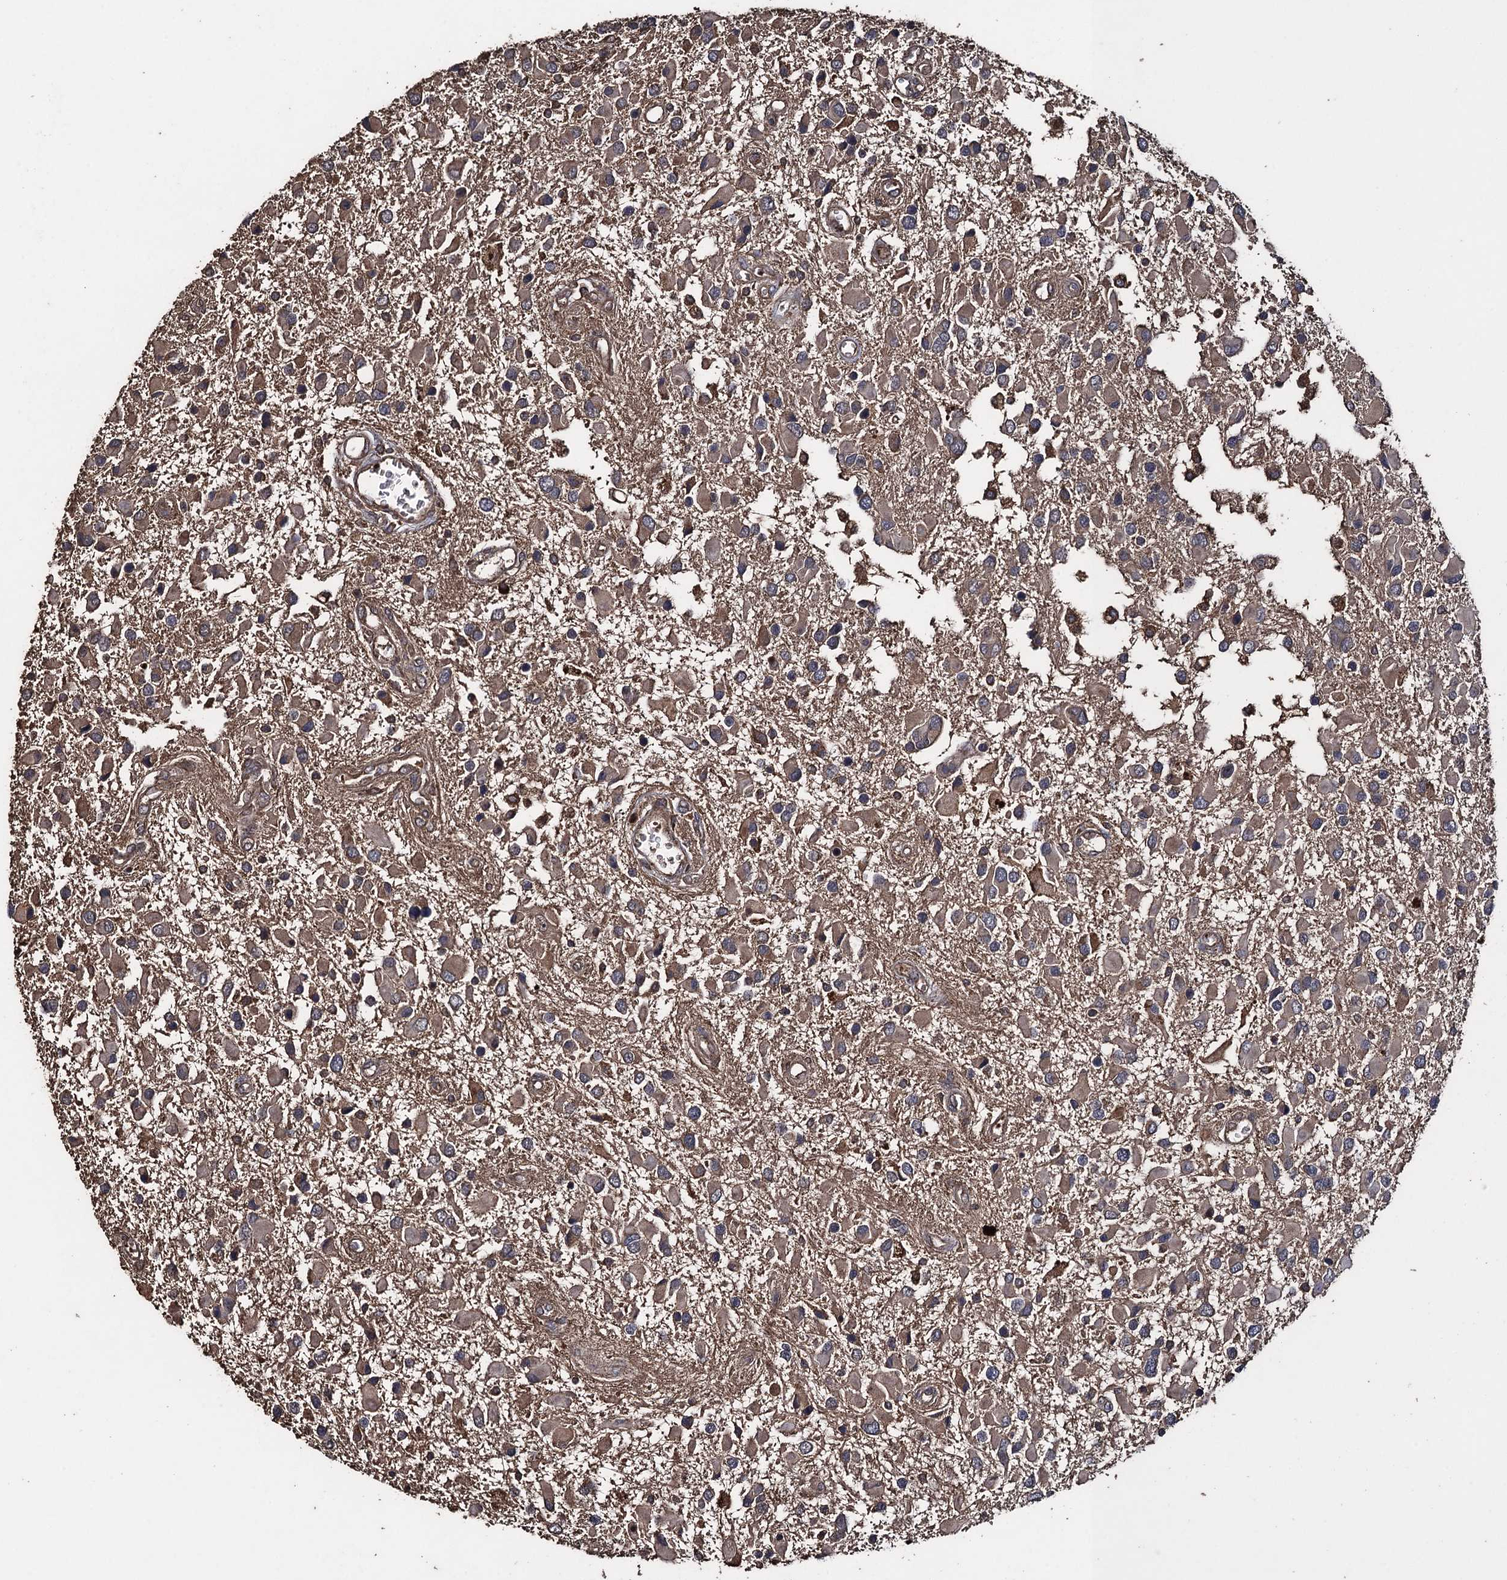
{"staining": {"intensity": "moderate", "quantity": "25%-75%", "location": "cytoplasmic/membranous"}, "tissue": "glioma", "cell_type": "Tumor cells", "image_type": "cancer", "snomed": [{"axis": "morphology", "description": "Glioma, malignant, High grade"}, {"axis": "topography", "description": "Brain"}], "caption": "Human high-grade glioma (malignant) stained with a protein marker reveals moderate staining in tumor cells.", "gene": "TXNDC11", "patient": {"sex": "male", "age": 53}}